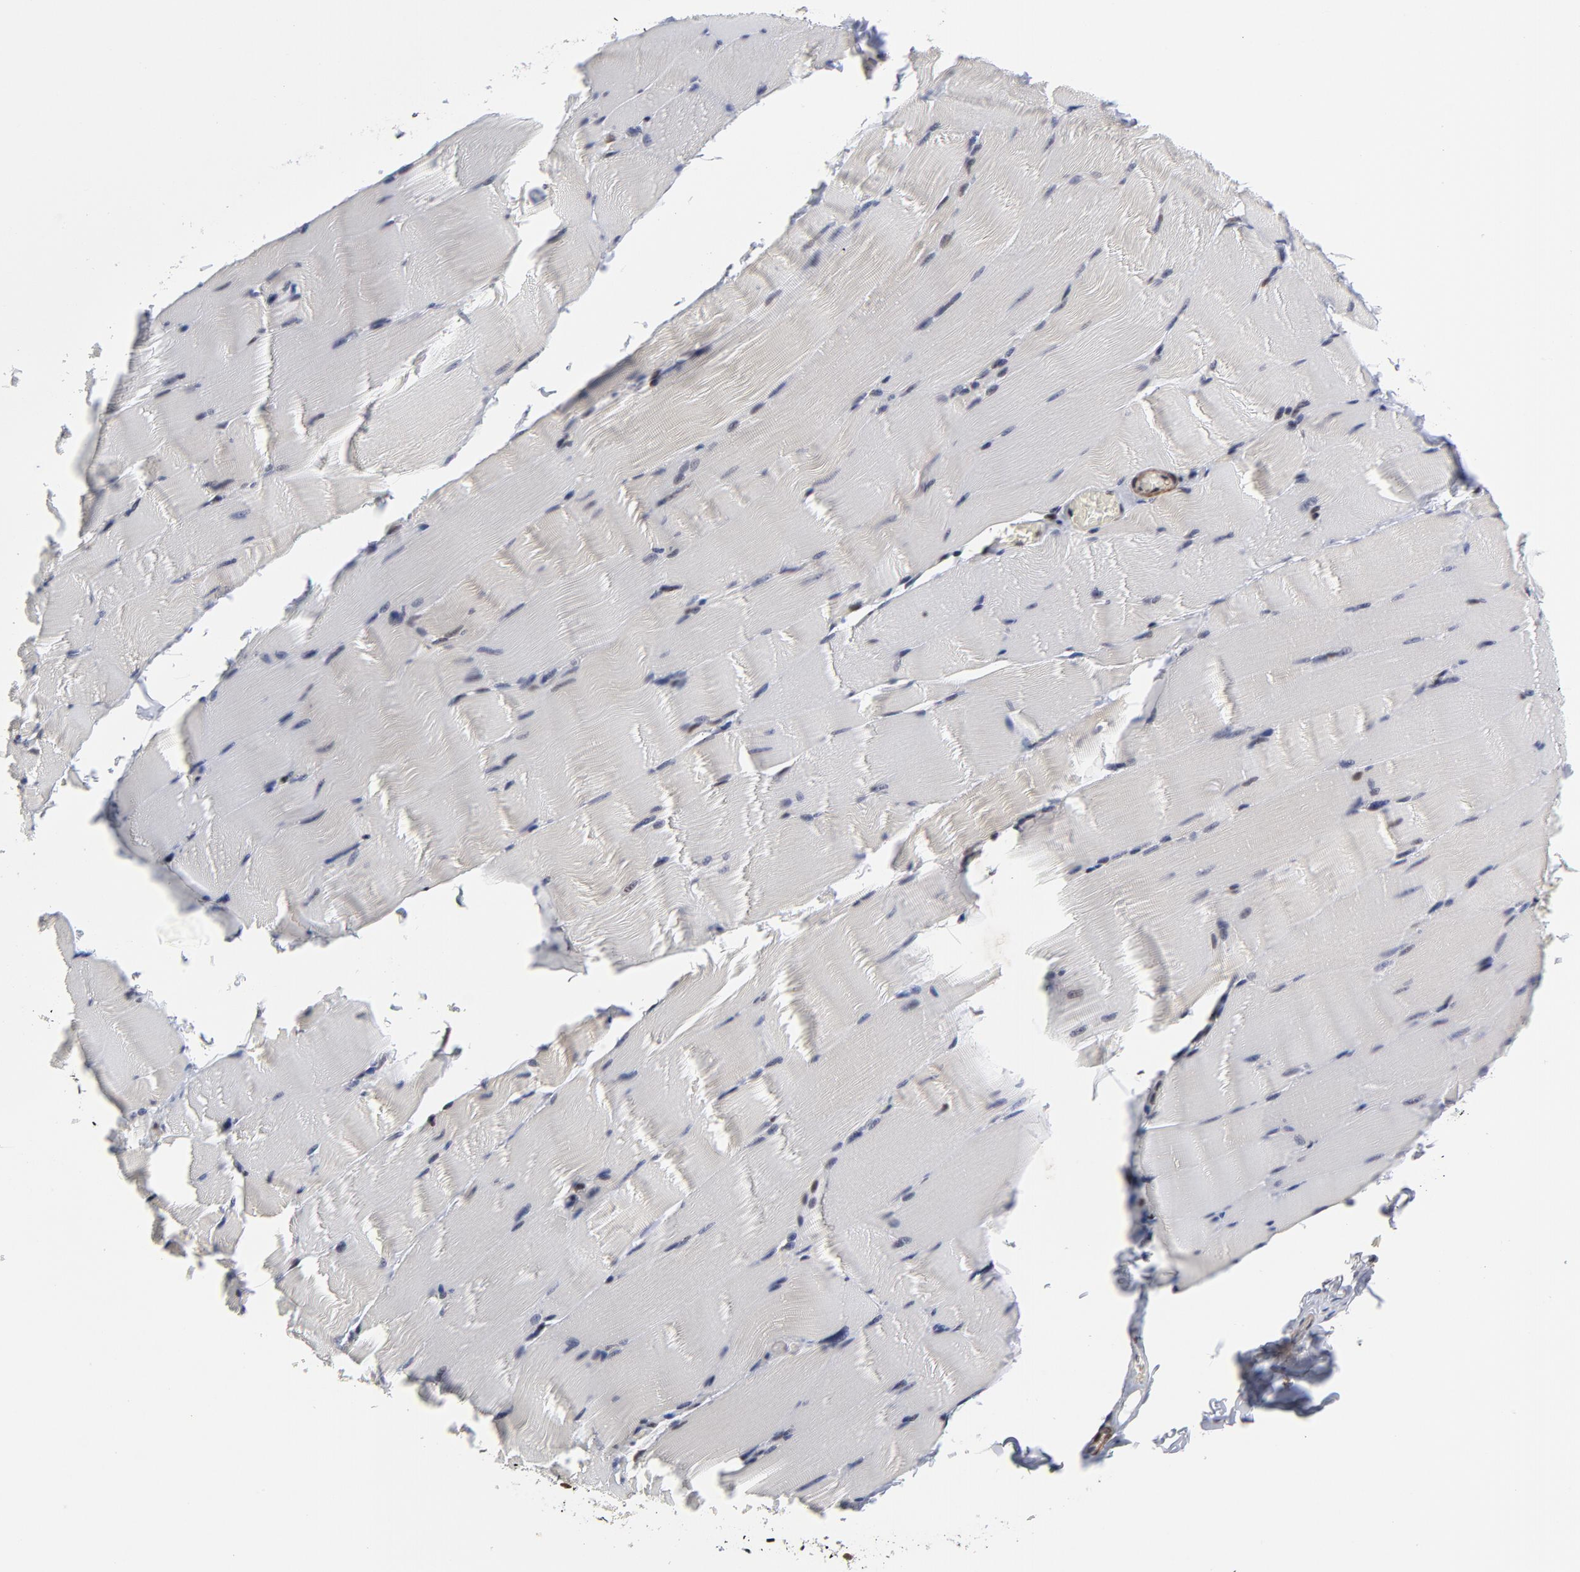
{"staining": {"intensity": "strong", "quantity": ">75%", "location": "cytoplasmic/membranous,nuclear"}, "tissue": "skeletal muscle", "cell_type": "Myocytes", "image_type": "normal", "snomed": [{"axis": "morphology", "description": "Normal tissue, NOS"}, {"axis": "topography", "description": "Skeletal muscle"}], "caption": "Immunohistochemistry (IHC) histopathology image of normal skeletal muscle: human skeletal muscle stained using immunohistochemistry (IHC) reveals high levels of strong protein expression localized specifically in the cytoplasmic/membranous,nuclear of myocytes, appearing as a cytoplasmic/membranous,nuclear brown color.", "gene": "CTCF", "patient": {"sex": "male", "age": 62}}